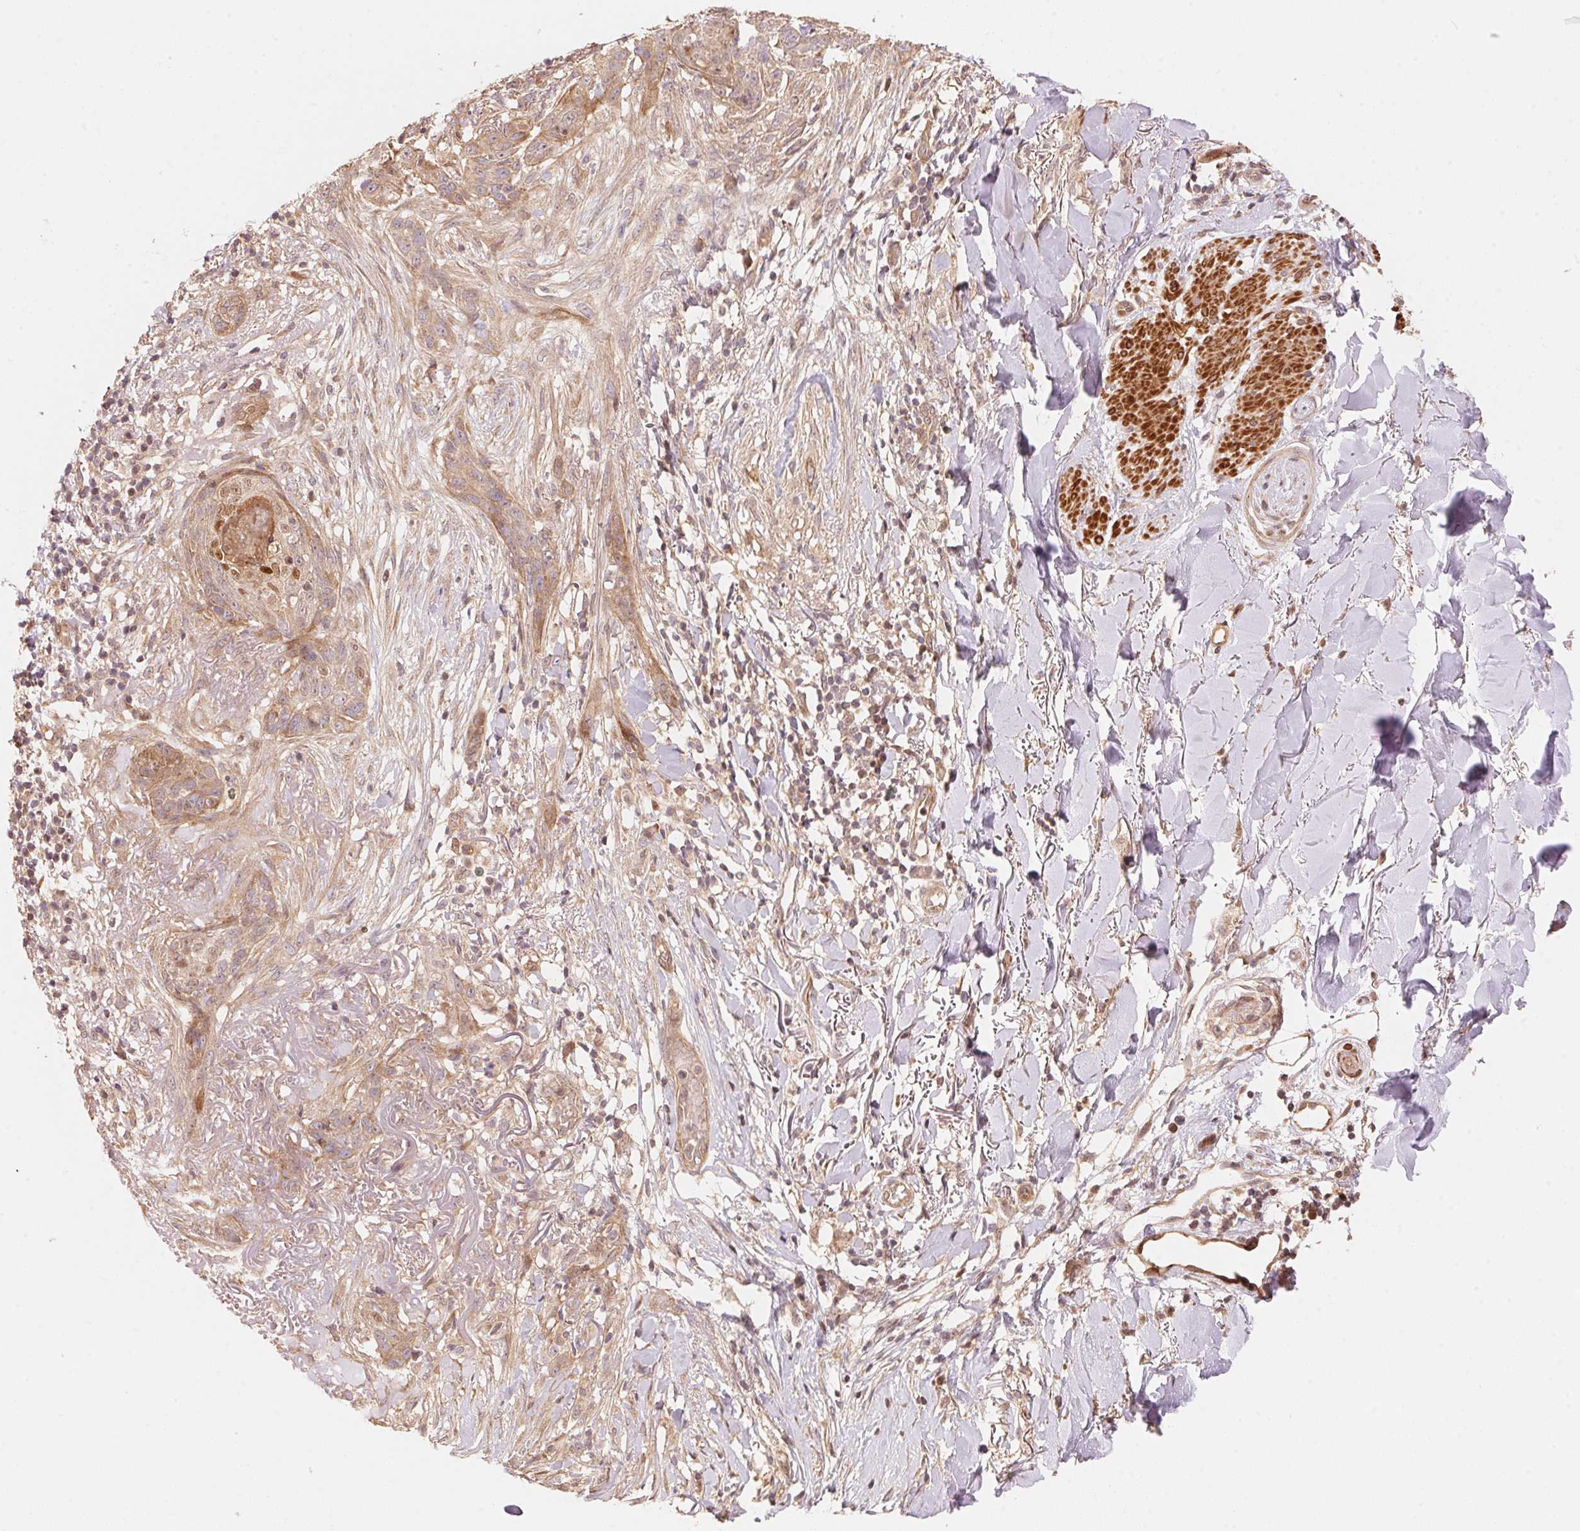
{"staining": {"intensity": "weak", "quantity": "25%-75%", "location": "cytoplasmic/membranous"}, "tissue": "skin cancer", "cell_type": "Tumor cells", "image_type": "cancer", "snomed": [{"axis": "morphology", "description": "Normal tissue, NOS"}, {"axis": "morphology", "description": "Basal cell carcinoma"}, {"axis": "topography", "description": "Skin"}], "caption": "Human skin basal cell carcinoma stained with a brown dye demonstrates weak cytoplasmic/membranous positive staining in about 25%-75% of tumor cells.", "gene": "TNIP2", "patient": {"sex": "male", "age": 84}}